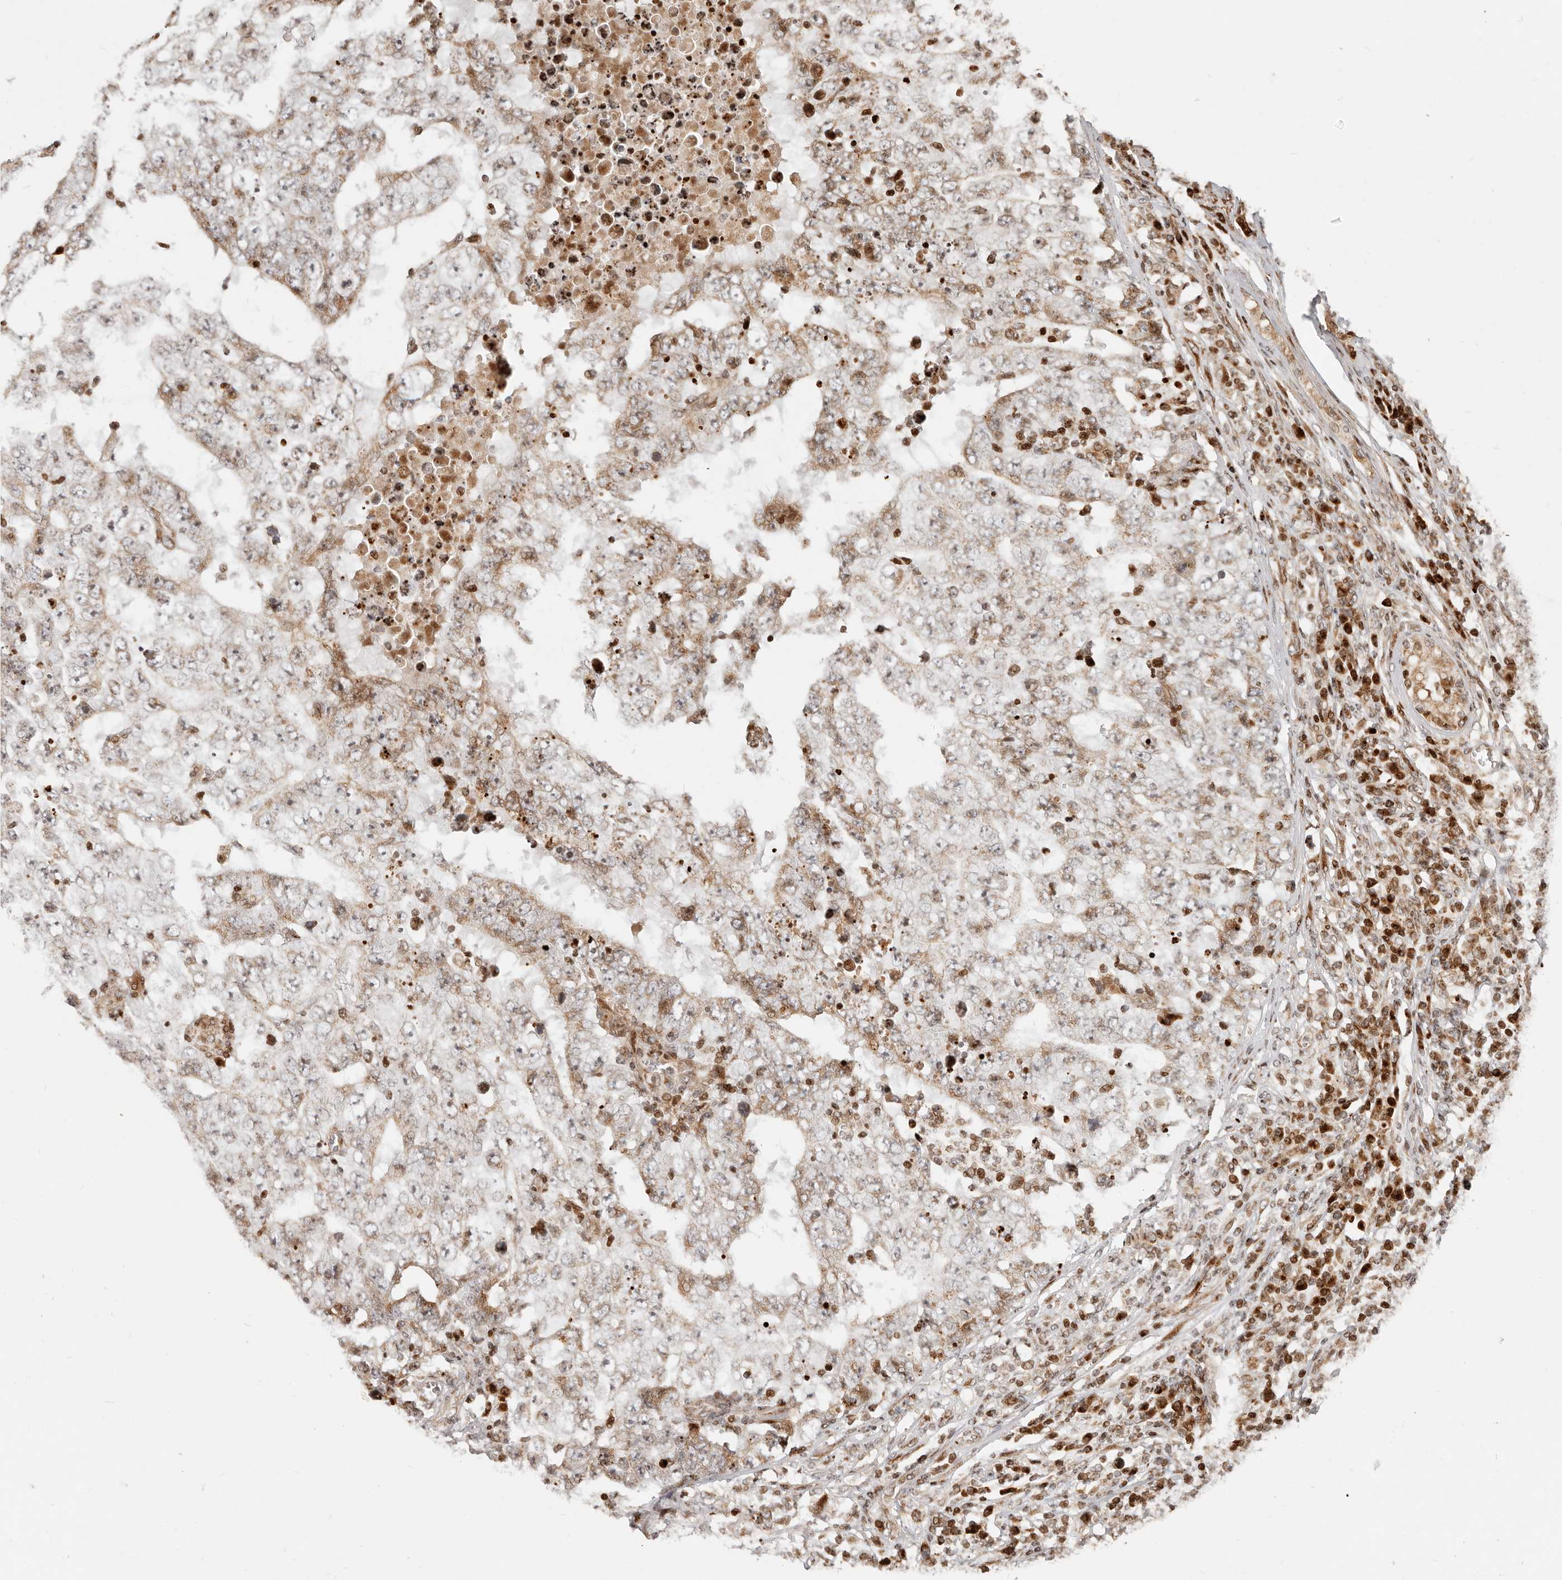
{"staining": {"intensity": "moderate", "quantity": "<25%", "location": "cytoplasmic/membranous"}, "tissue": "testis cancer", "cell_type": "Tumor cells", "image_type": "cancer", "snomed": [{"axis": "morphology", "description": "Carcinoma, Embryonal, NOS"}, {"axis": "topography", "description": "Testis"}], "caption": "DAB immunohistochemical staining of human embryonal carcinoma (testis) reveals moderate cytoplasmic/membranous protein expression in approximately <25% of tumor cells.", "gene": "TRIM4", "patient": {"sex": "male", "age": 26}}